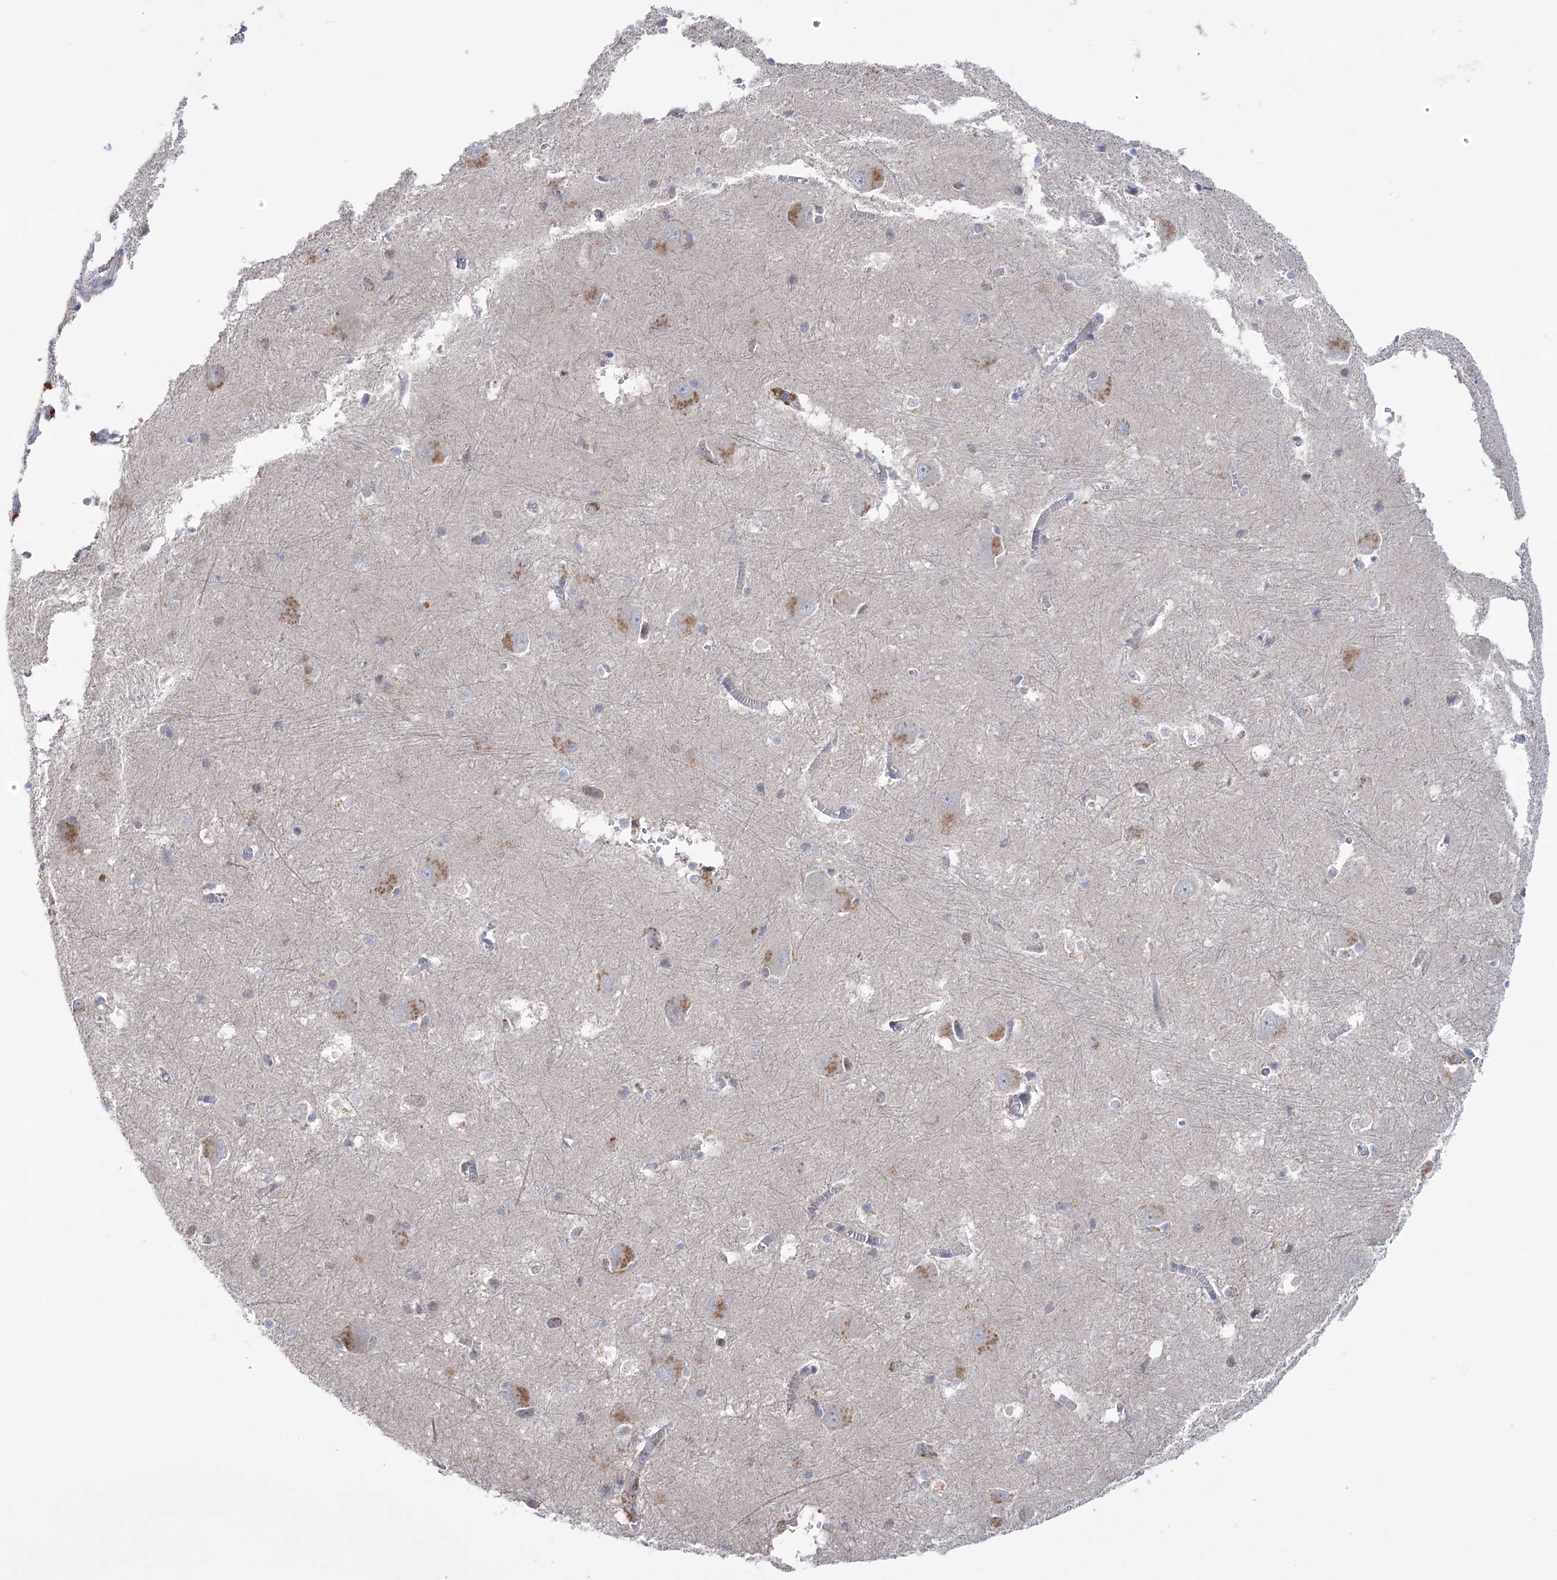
{"staining": {"intensity": "negative", "quantity": "none", "location": "none"}, "tissue": "caudate", "cell_type": "Glial cells", "image_type": "normal", "snomed": [{"axis": "morphology", "description": "Normal tissue, NOS"}, {"axis": "topography", "description": "Lateral ventricle wall"}], "caption": "The micrograph shows no significant positivity in glial cells of caudate.", "gene": "MTCH2", "patient": {"sex": "male", "age": 37}}